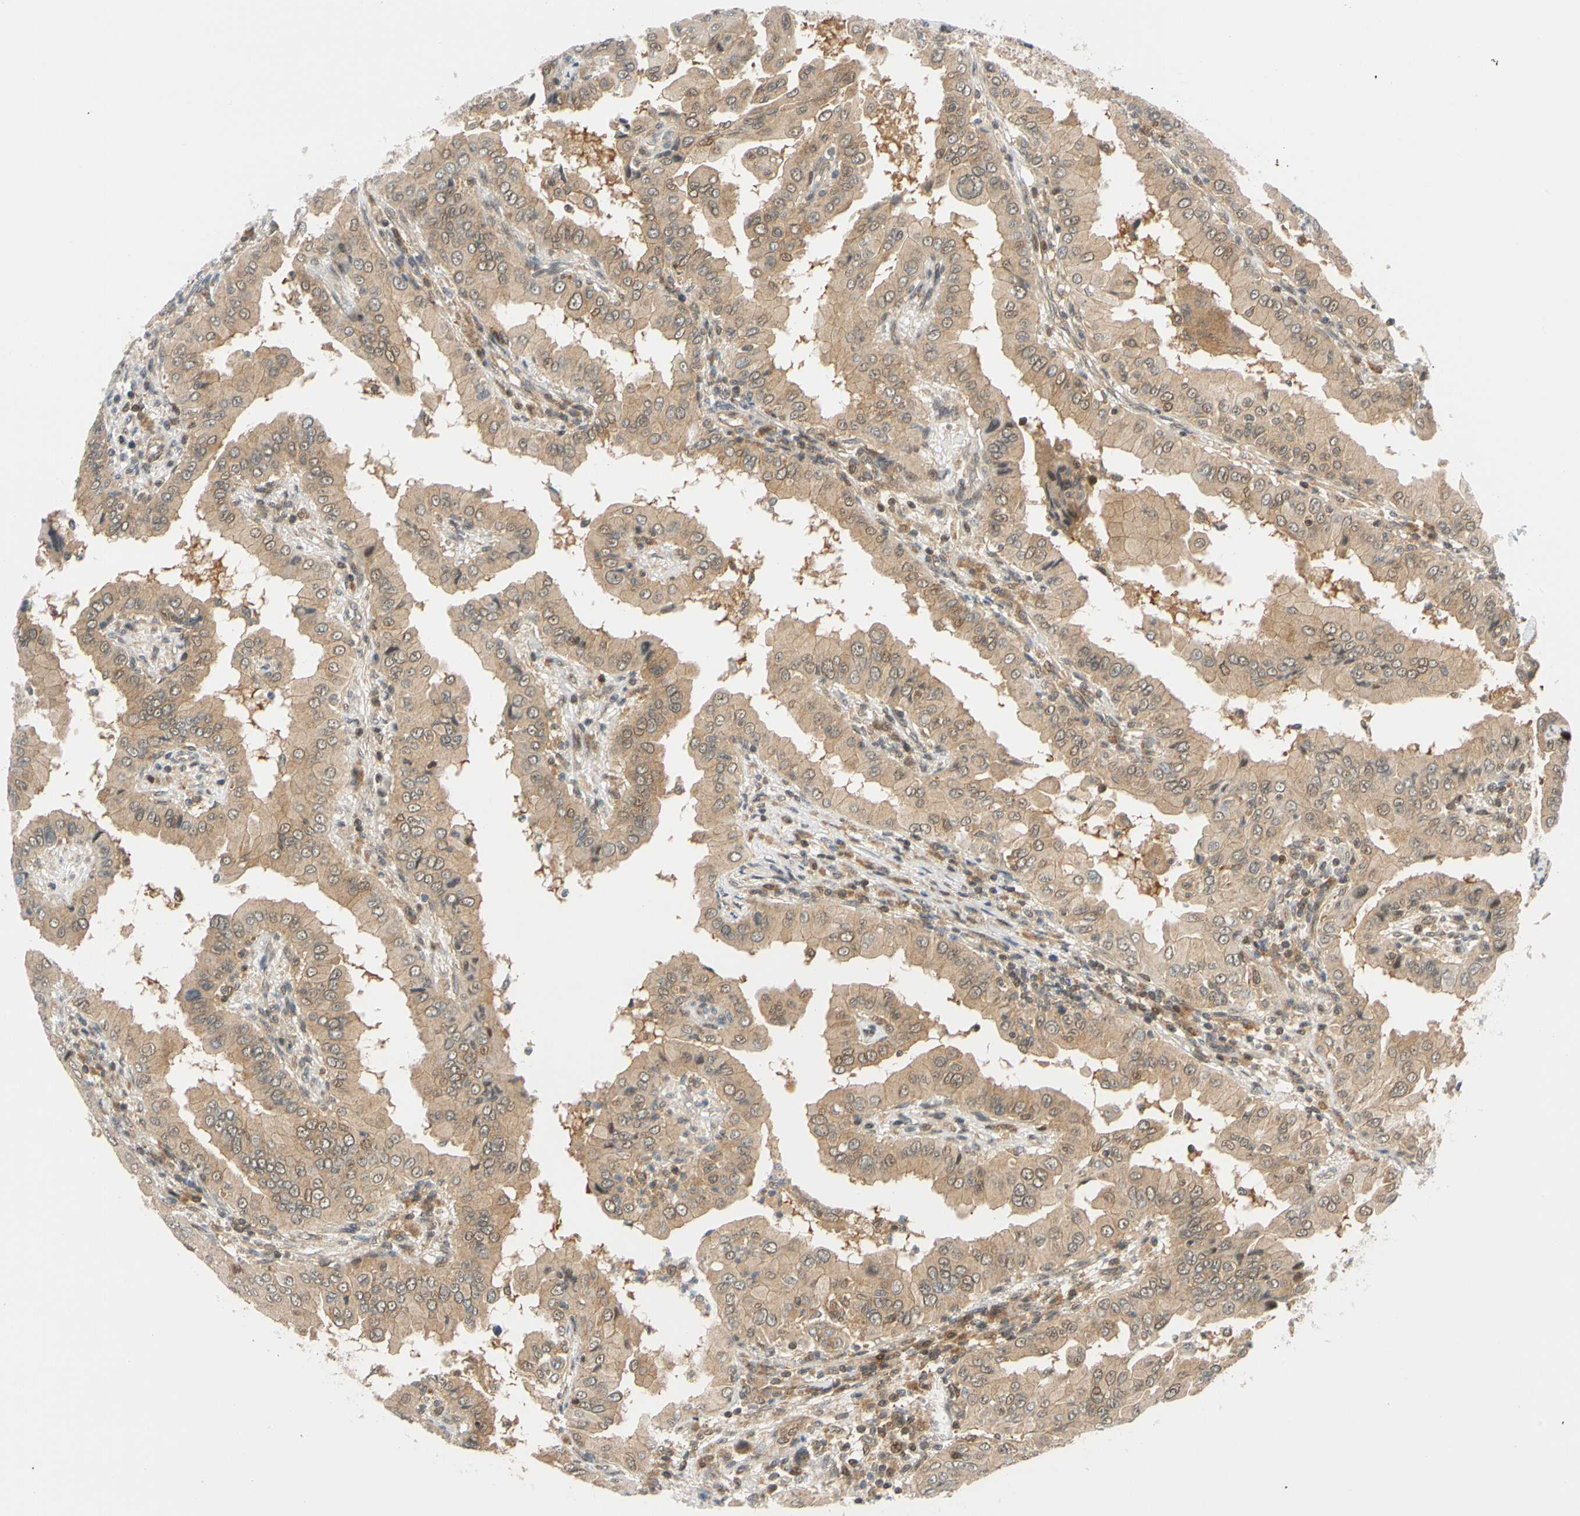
{"staining": {"intensity": "moderate", "quantity": ">75%", "location": "cytoplasmic/membranous"}, "tissue": "thyroid cancer", "cell_type": "Tumor cells", "image_type": "cancer", "snomed": [{"axis": "morphology", "description": "Papillary adenocarcinoma, NOS"}, {"axis": "topography", "description": "Thyroid gland"}], "caption": "Human papillary adenocarcinoma (thyroid) stained with a protein marker displays moderate staining in tumor cells.", "gene": "MAPK9", "patient": {"sex": "male", "age": 33}}